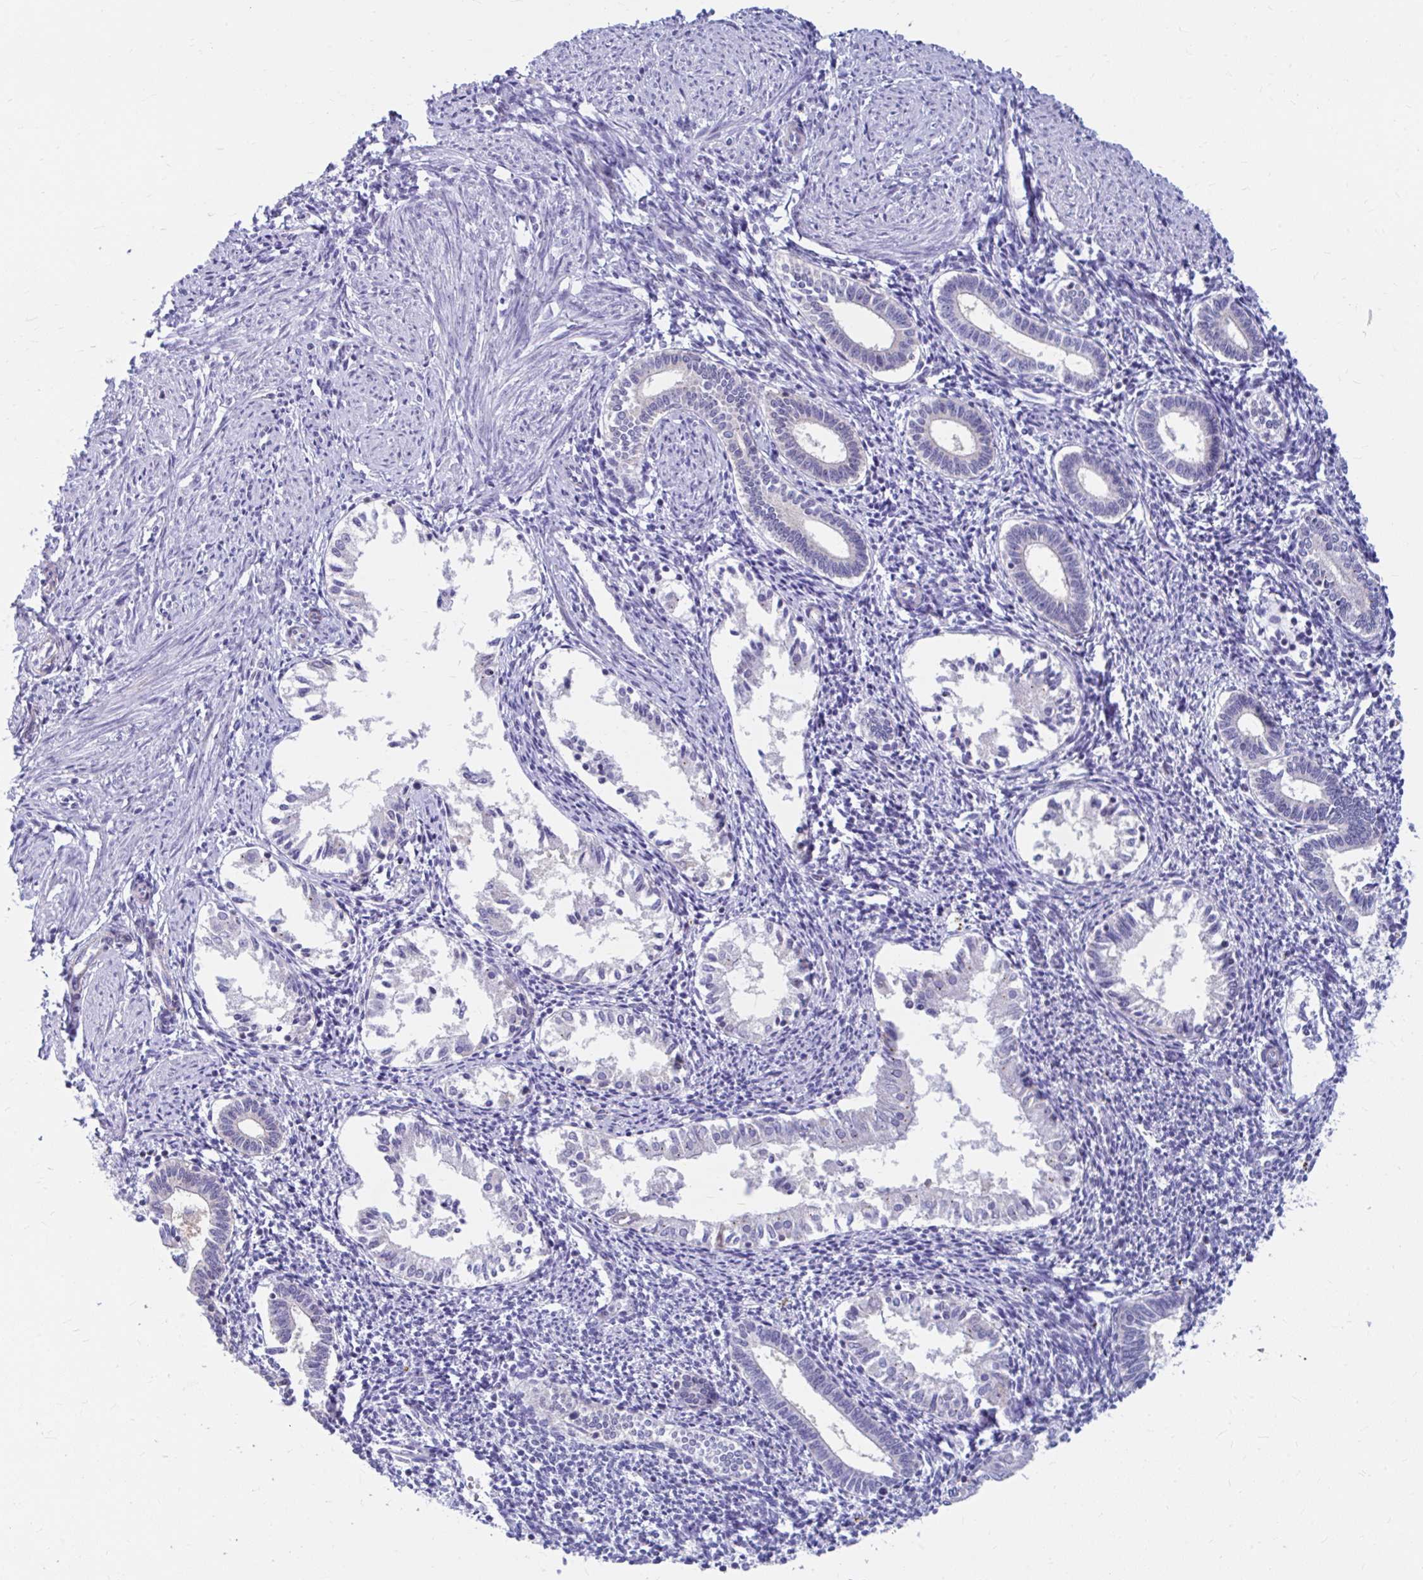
{"staining": {"intensity": "negative", "quantity": "none", "location": "none"}, "tissue": "endometrium", "cell_type": "Cells in endometrial stroma", "image_type": "normal", "snomed": [{"axis": "morphology", "description": "Normal tissue, NOS"}, {"axis": "topography", "description": "Endometrium"}], "caption": "Human endometrium stained for a protein using immunohistochemistry displays no staining in cells in endometrial stroma.", "gene": "RADIL", "patient": {"sex": "female", "age": 41}}